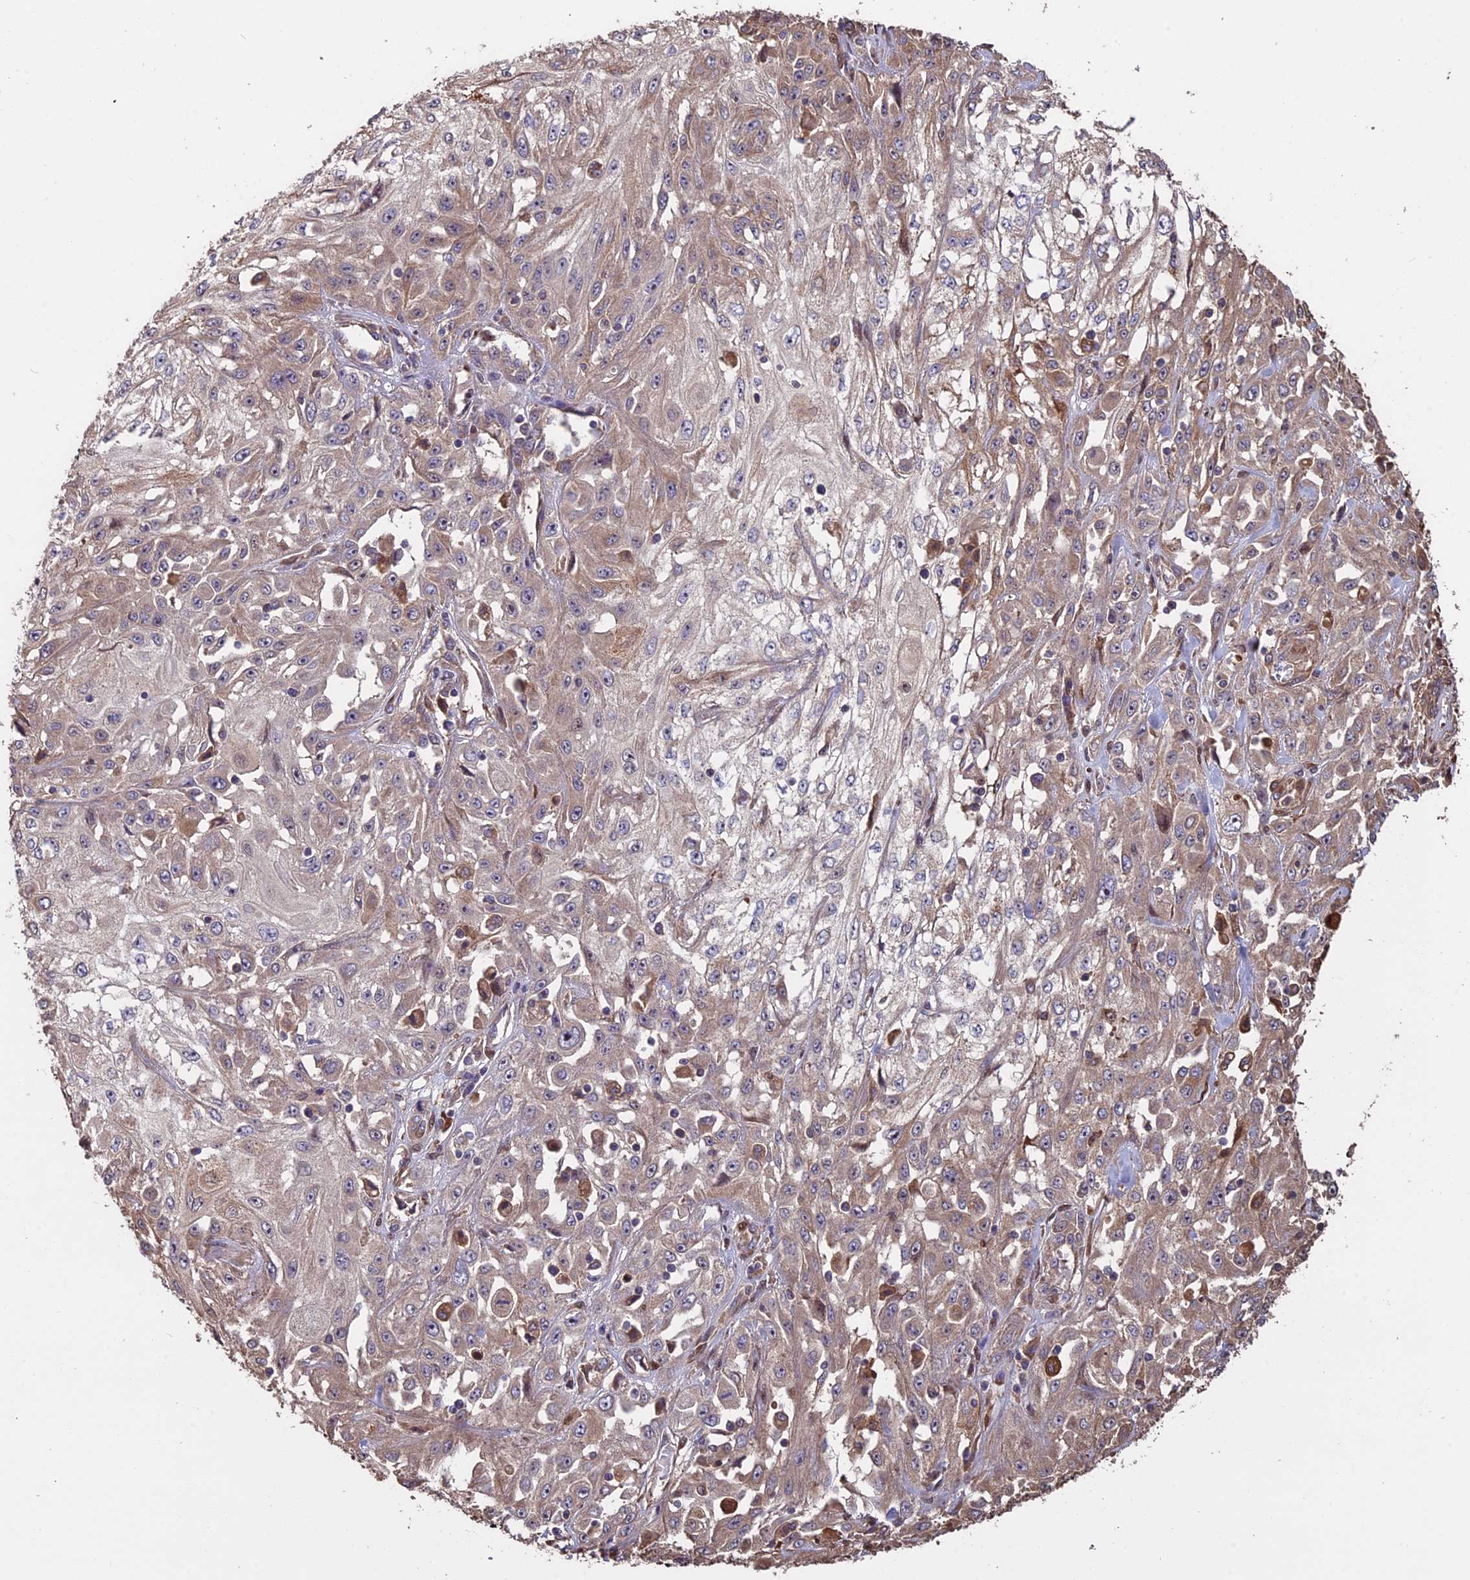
{"staining": {"intensity": "weak", "quantity": "25%-75%", "location": "cytoplasmic/membranous"}, "tissue": "skin cancer", "cell_type": "Tumor cells", "image_type": "cancer", "snomed": [{"axis": "morphology", "description": "Squamous cell carcinoma, NOS"}, {"axis": "morphology", "description": "Squamous cell carcinoma, metastatic, NOS"}, {"axis": "topography", "description": "Skin"}, {"axis": "topography", "description": "Lymph node"}], "caption": "This is an image of immunohistochemistry (IHC) staining of skin squamous cell carcinoma, which shows weak expression in the cytoplasmic/membranous of tumor cells.", "gene": "VWA3A", "patient": {"sex": "male", "age": 75}}